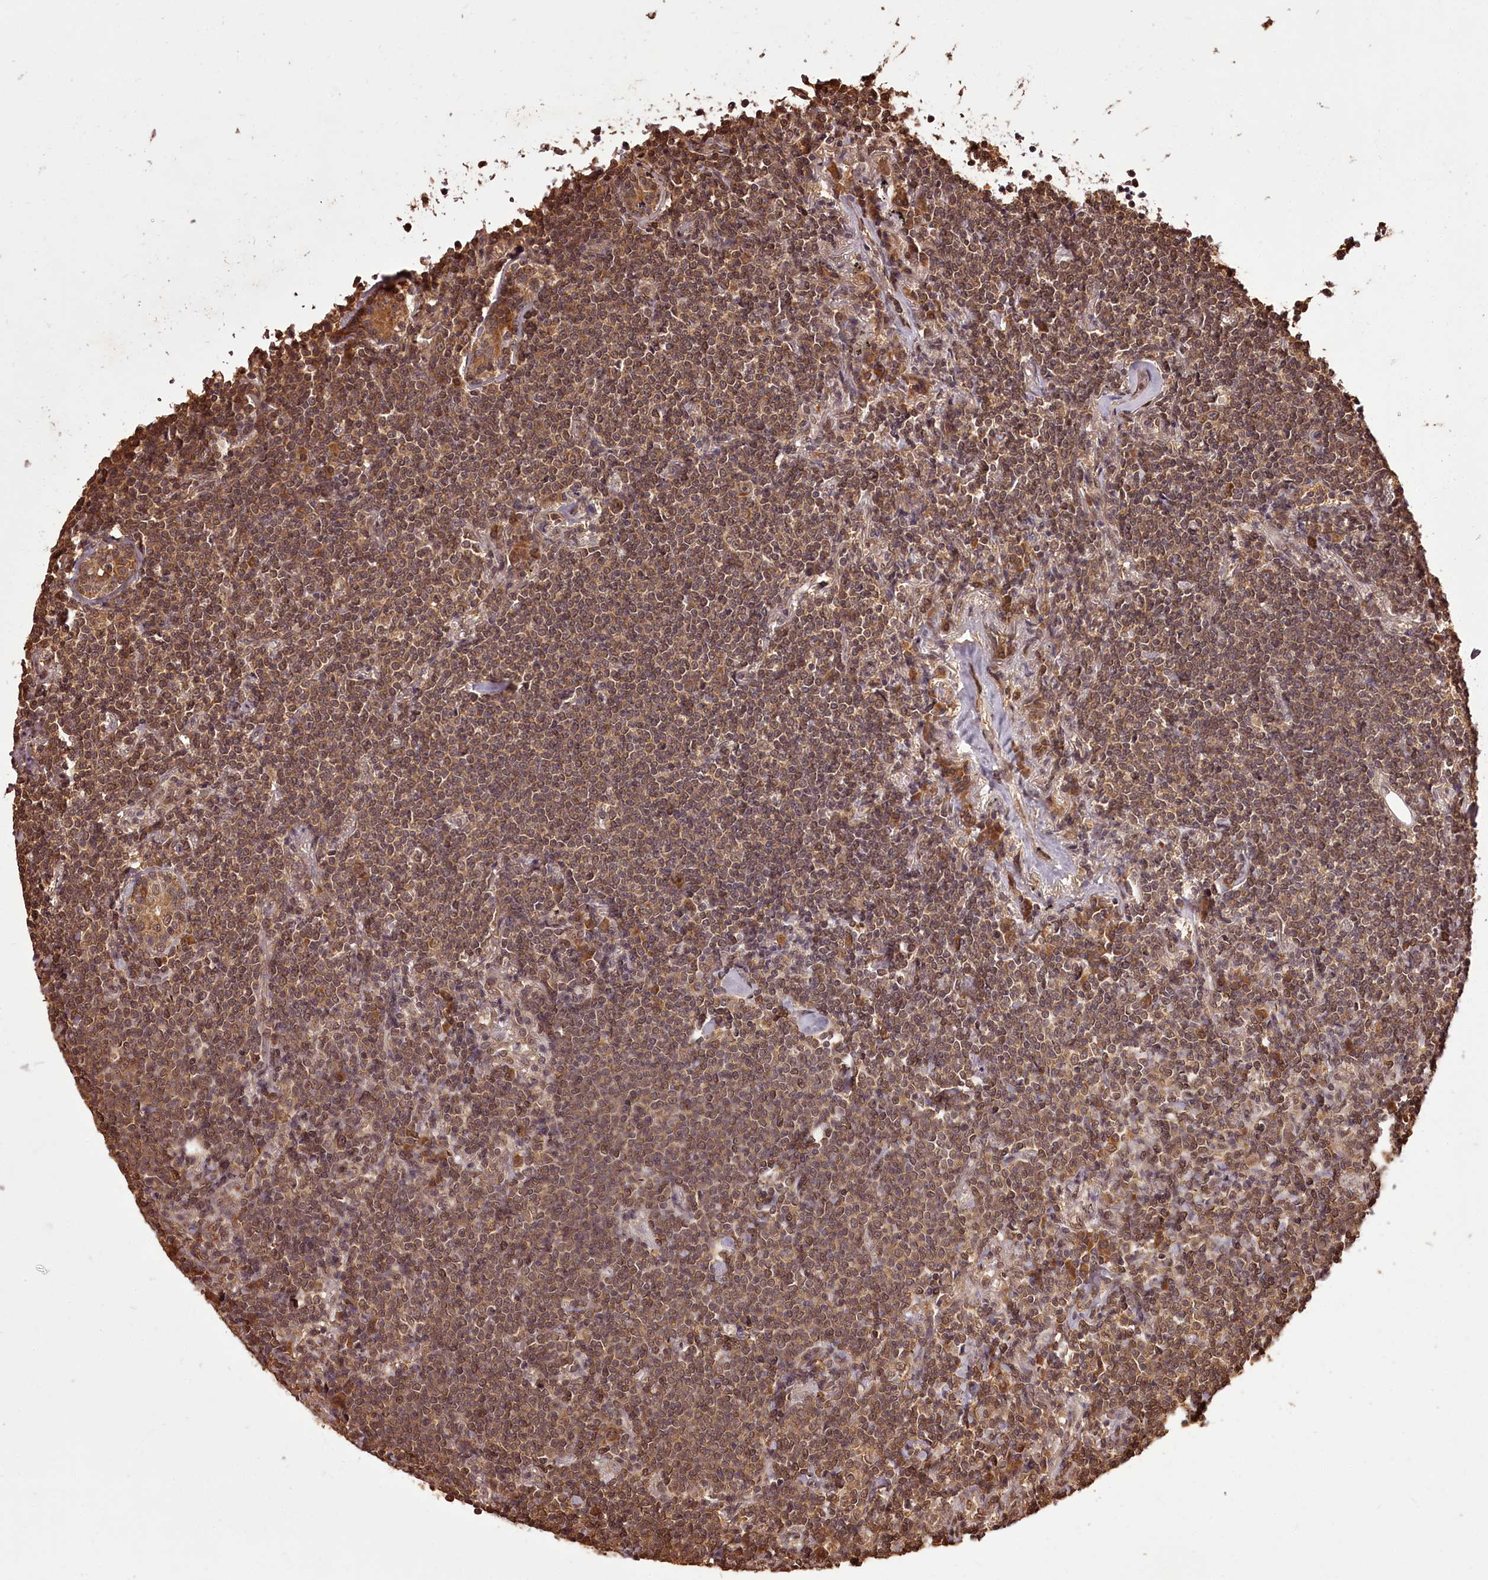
{"staining": {"intensity": "moderate", "quantity": ">75%", "location": "cytoplasmic/membranous"}, "tissue": "lymphoma", "cell_type": "Tumor cells", "image_type": "cancer", "snomed": [{"axis": "morphology", "description": "Malignant lymphoma, non-Hodgkin's type, Low grade"}, {"axis": "topography", "description": "Lung"}], "caption": "Lymphoma stained with IHC displays moderate cytoplasmic/membranous expression in approximately >75% of tumor cells. The protein of interest is shown in brown color, while the nuclei are stained blue.", "gene": "NPRL2", "patient": {"sex": "female", "age": 71}}